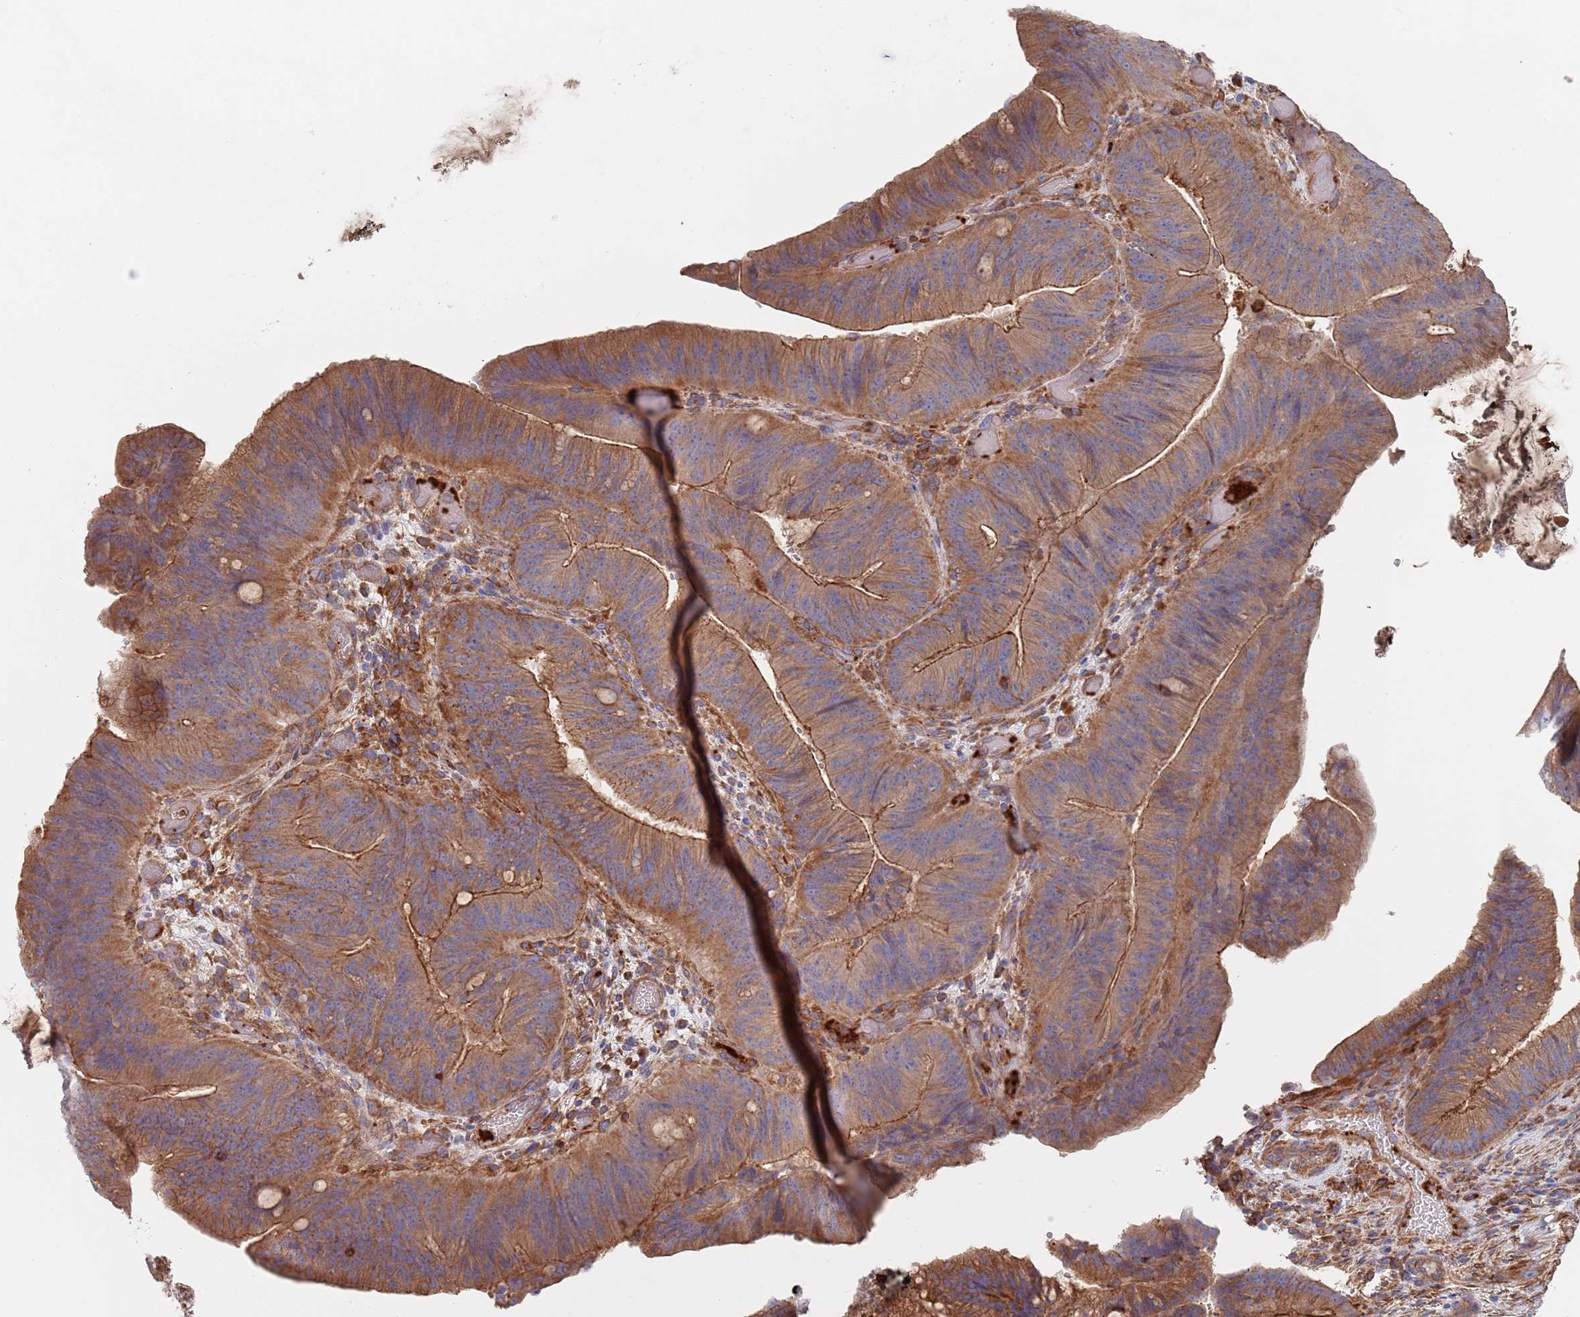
{"staining": {"intensity": "moderate", "quantity": ">75%", "location": "cytoplasmic/membranous"}, "tissue": "colorectal cancer", "cell_type": "Tumor cells", "image_type": "cancer", "snomed": [{"axis": "morphology", "description": "Adenocarcinoma, NOS"}, {"axis": "topography", "description": "Colon"}], "caption": "Human adenocarcinoma (colorectal) stained with a protein marker displays moderate staining in tumor cells.", "gene": "DCUN1D3", "patient": {"sex": "female", "age": 43}}